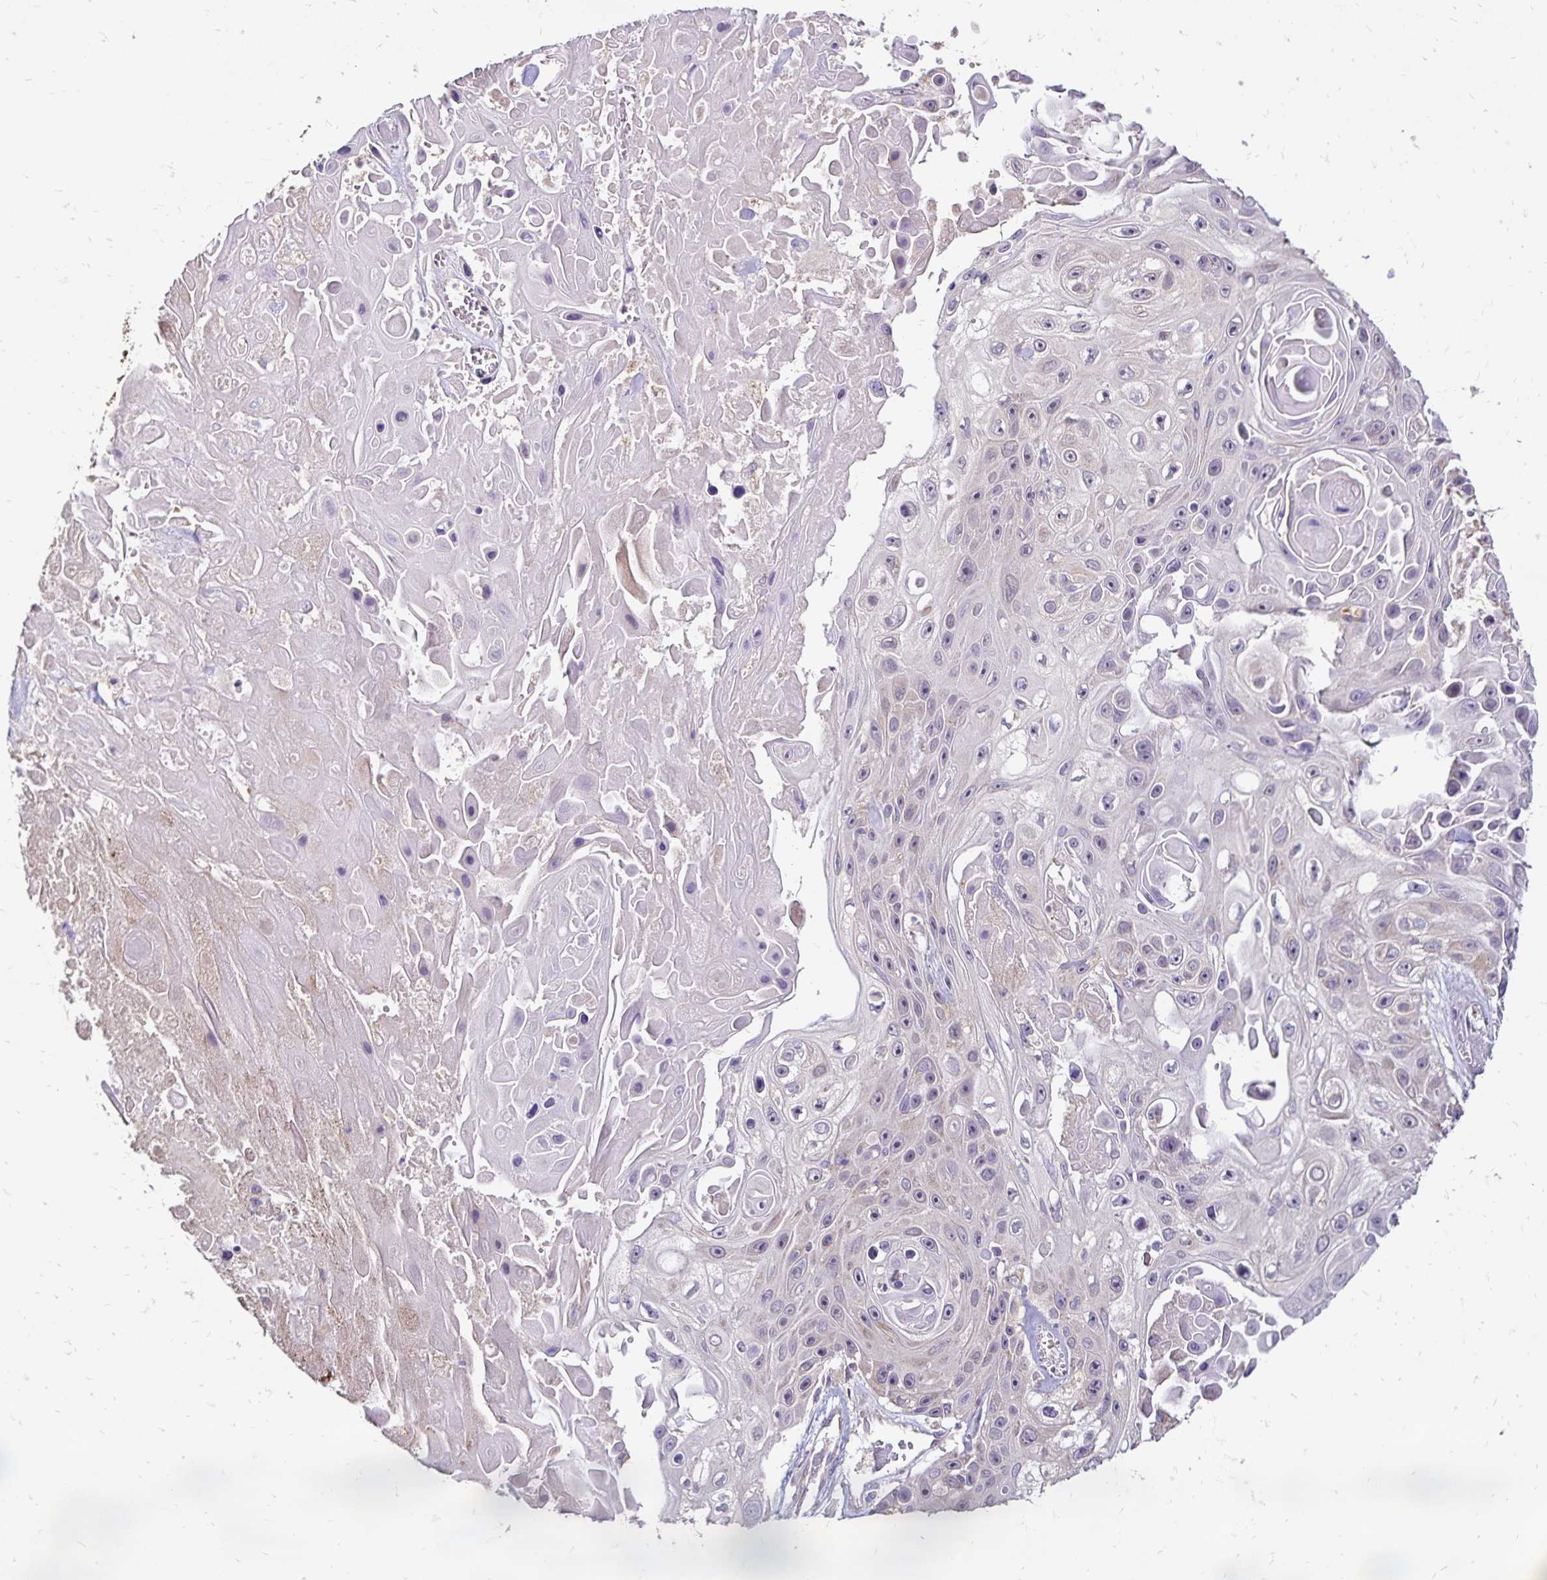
{"staining": {"intensity": "negative", "quantity": "none", "location": "none"}, "tissue": "skin cancer", "cell_type": "Tumor cells", "image_type": "cancer", "snomed": [{"axis": "morphology", "description": "Squamous cell carcinoma, NOS"}, {"axis": "topography", "description": "Skin"}], "caption": "Histopathology image shows no significant protein expression in tumor cells of skin cancer (squamous cell carcinoma).", "gene": "EMC10", "patient": {"sex": "male", "age": 82}}